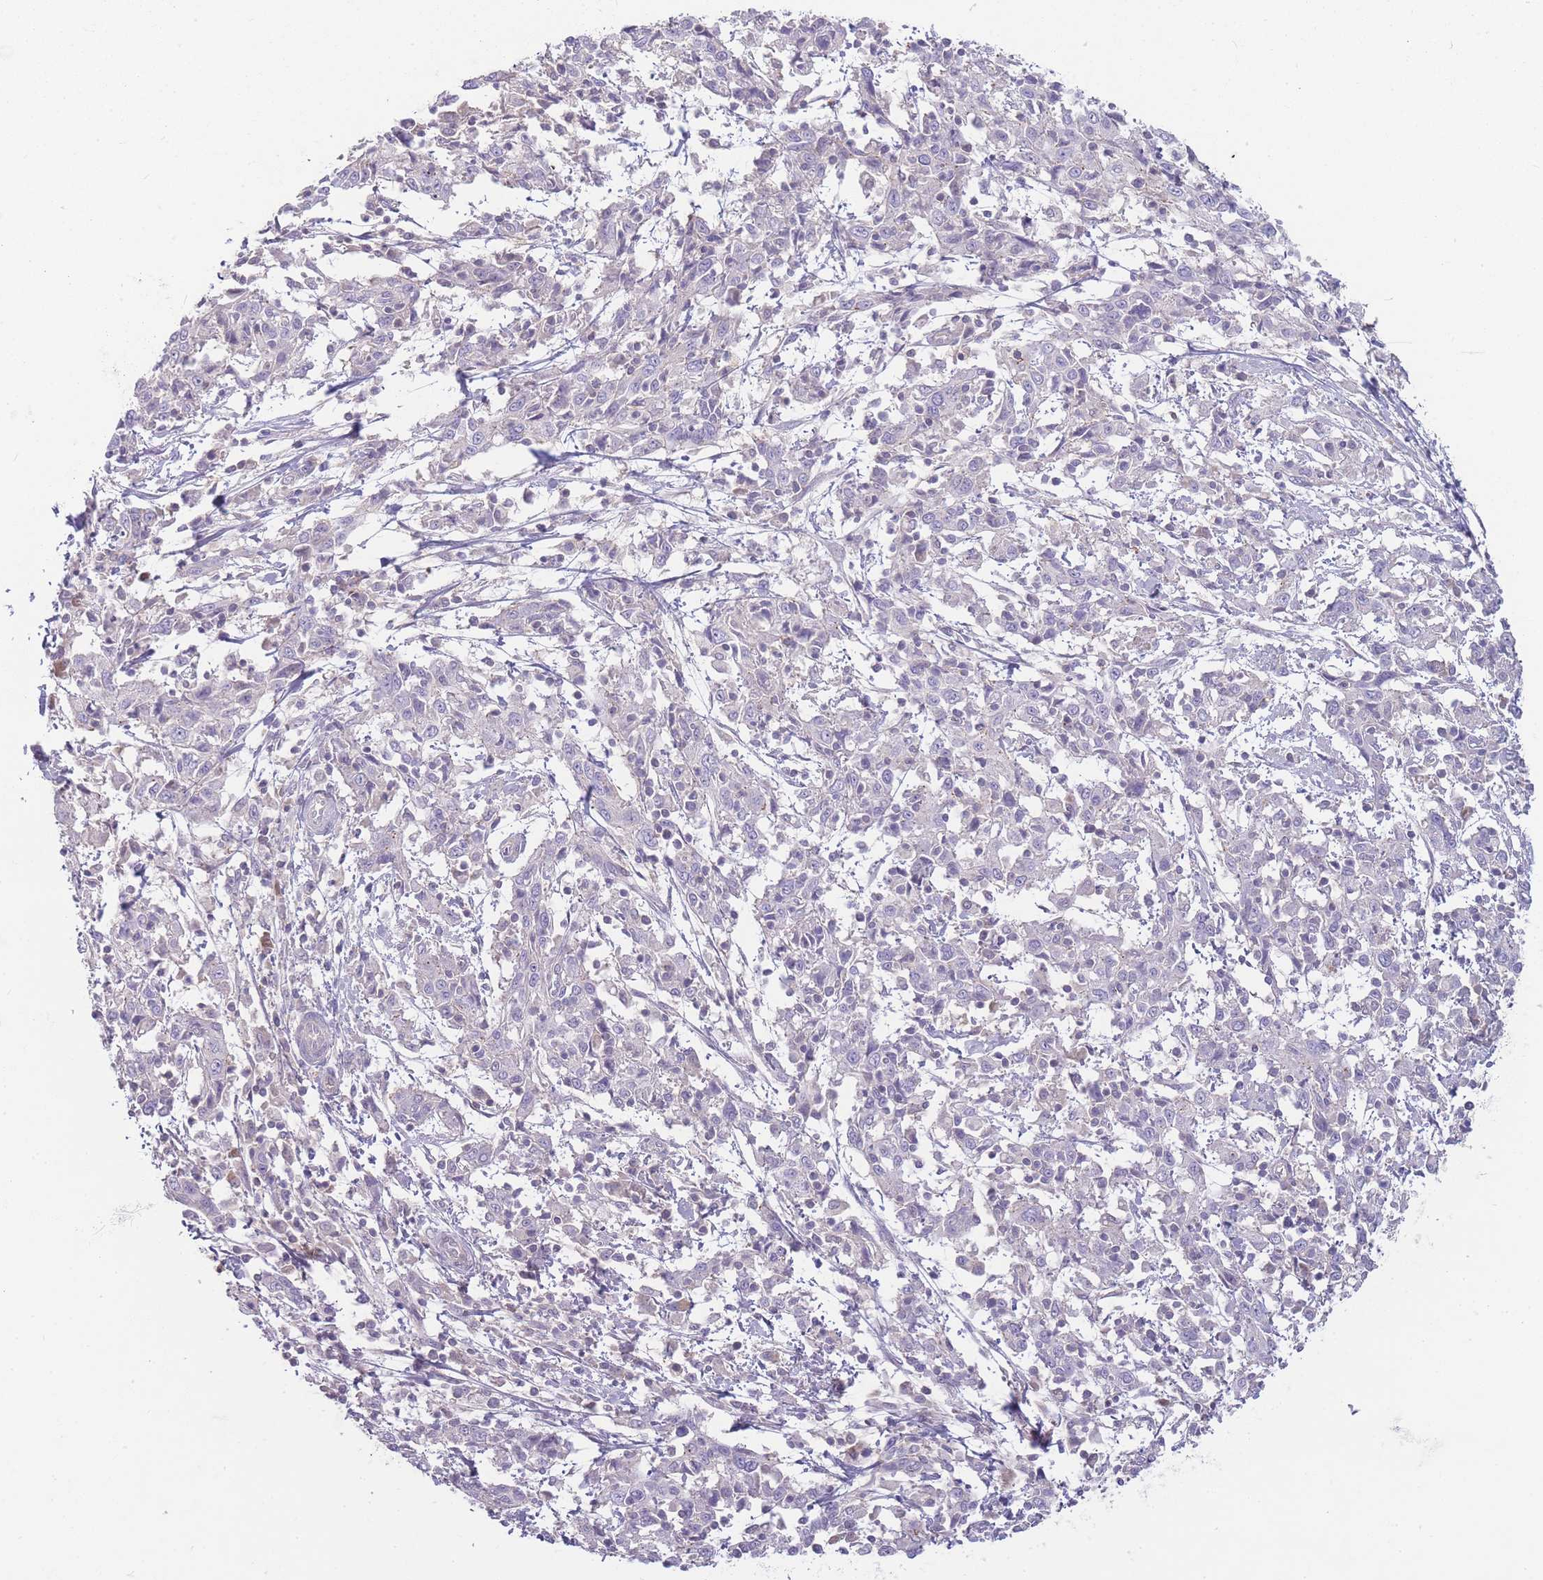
{"staining": {"intensity": "negative", "quantity": "none", "location": "none"}, "tissue": "cervical cancer", "cell_type": "Tumor cells", "image_type": "cancer", "snomed": [{"axis": "morphology", "description": "Squamous cell carcinoma, NOS"}, {"axis": "topography", "description": "Cervix"}], "caption": "Tumor cells are negative for brown protein staining in squamous cell carcinoma (cervical).", "gene": "SPHKAP", "patient": {"sex": "female", "age": 46}}